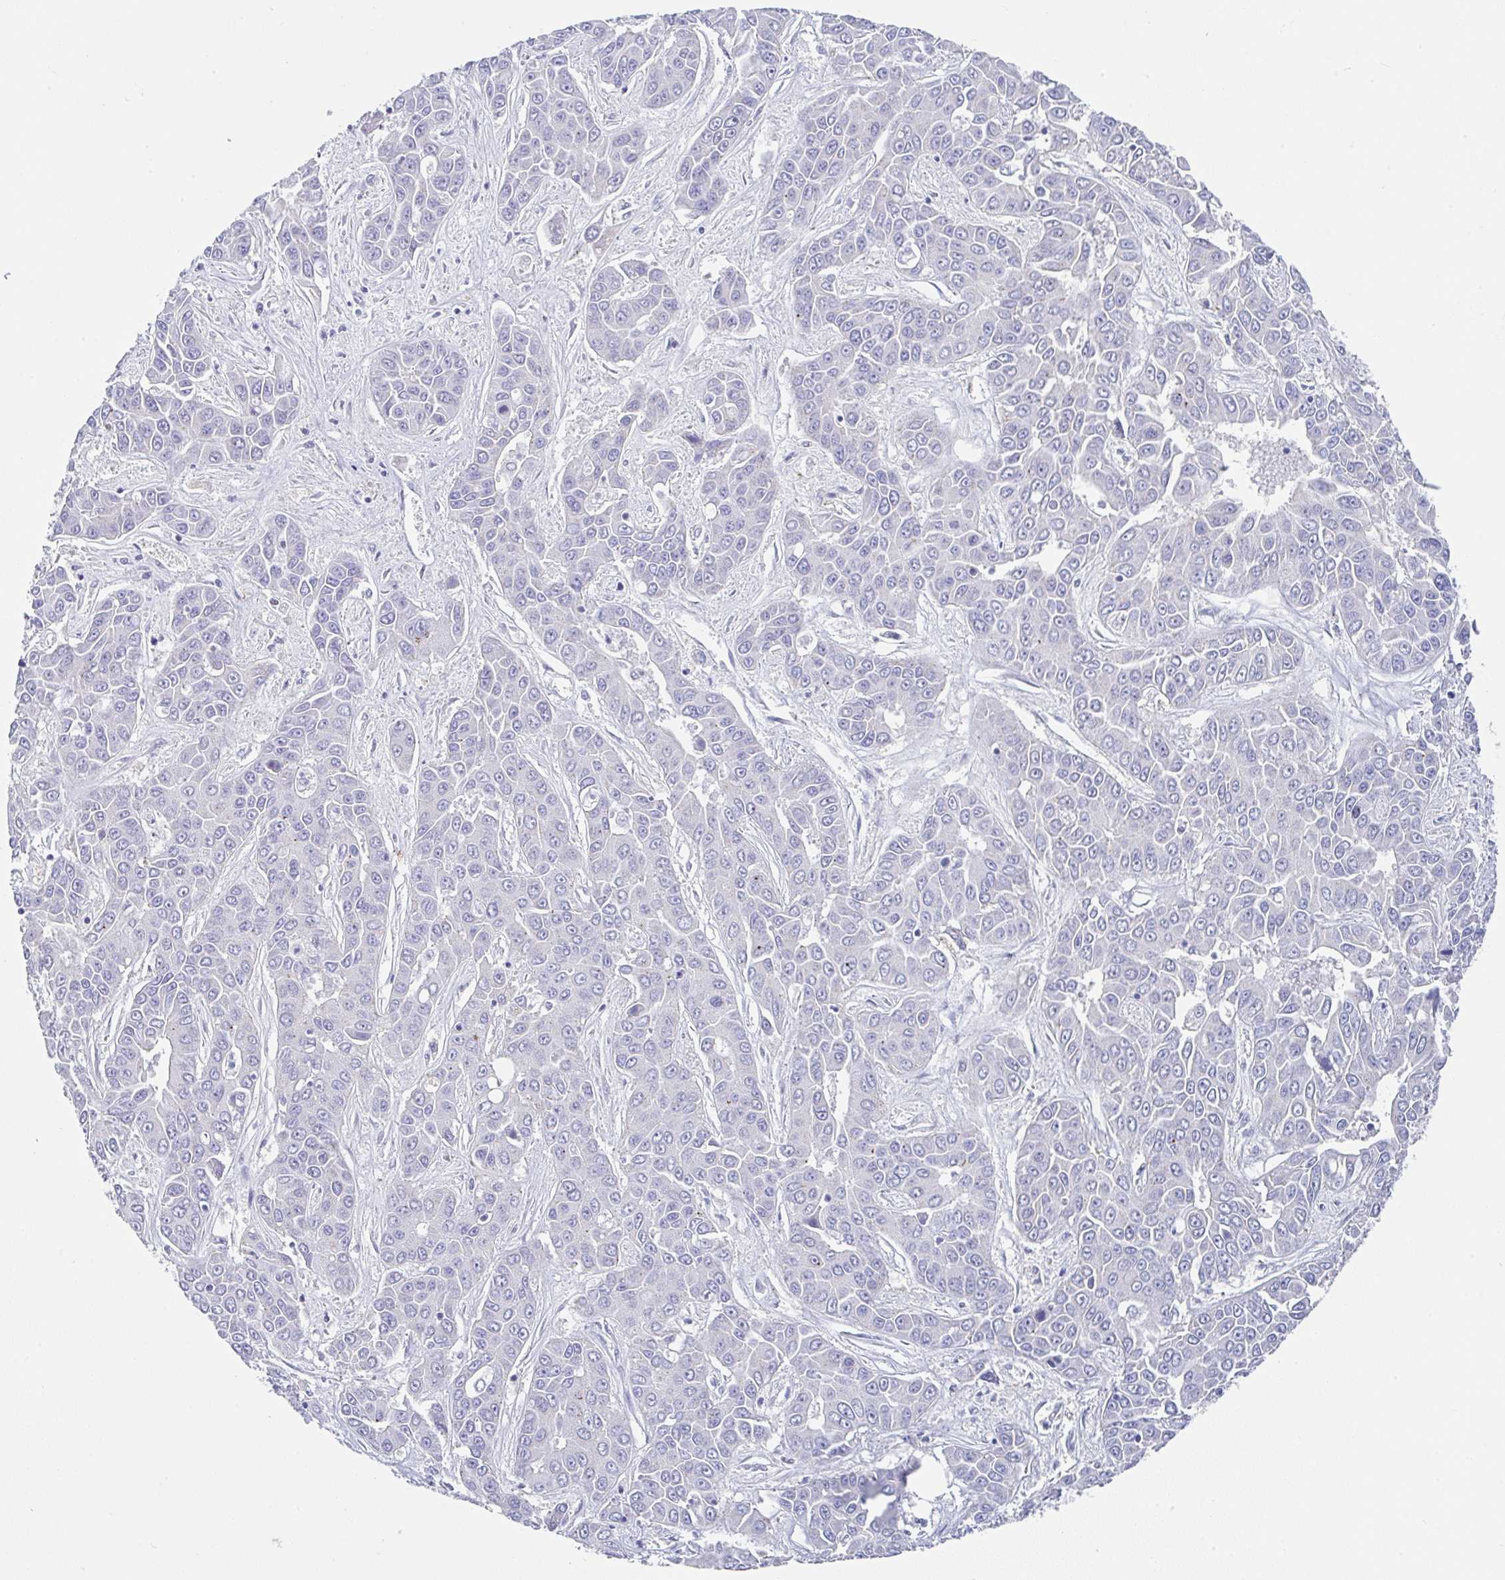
{"staining": {"intensity": "negative", "quantity": "none", "location": "none"}, "tissue": "liver cancer", "cell_type": "Tumor cells", "image_type": "cancer", "snomed": [{"axis": "morphology", "description": "Cholangiocarcinoma"}, {"axis": "topography", "description": "Liver"}], "caption": "The IHC micrograph has no significant expression in tumor cells of liver cancer tissue. (DAB (3,3'-diaminobenzidine) immunohistochemistry, high magnification).", "gene": "TNFRSF8", "patient": {"sex": "female", "age": 52}}